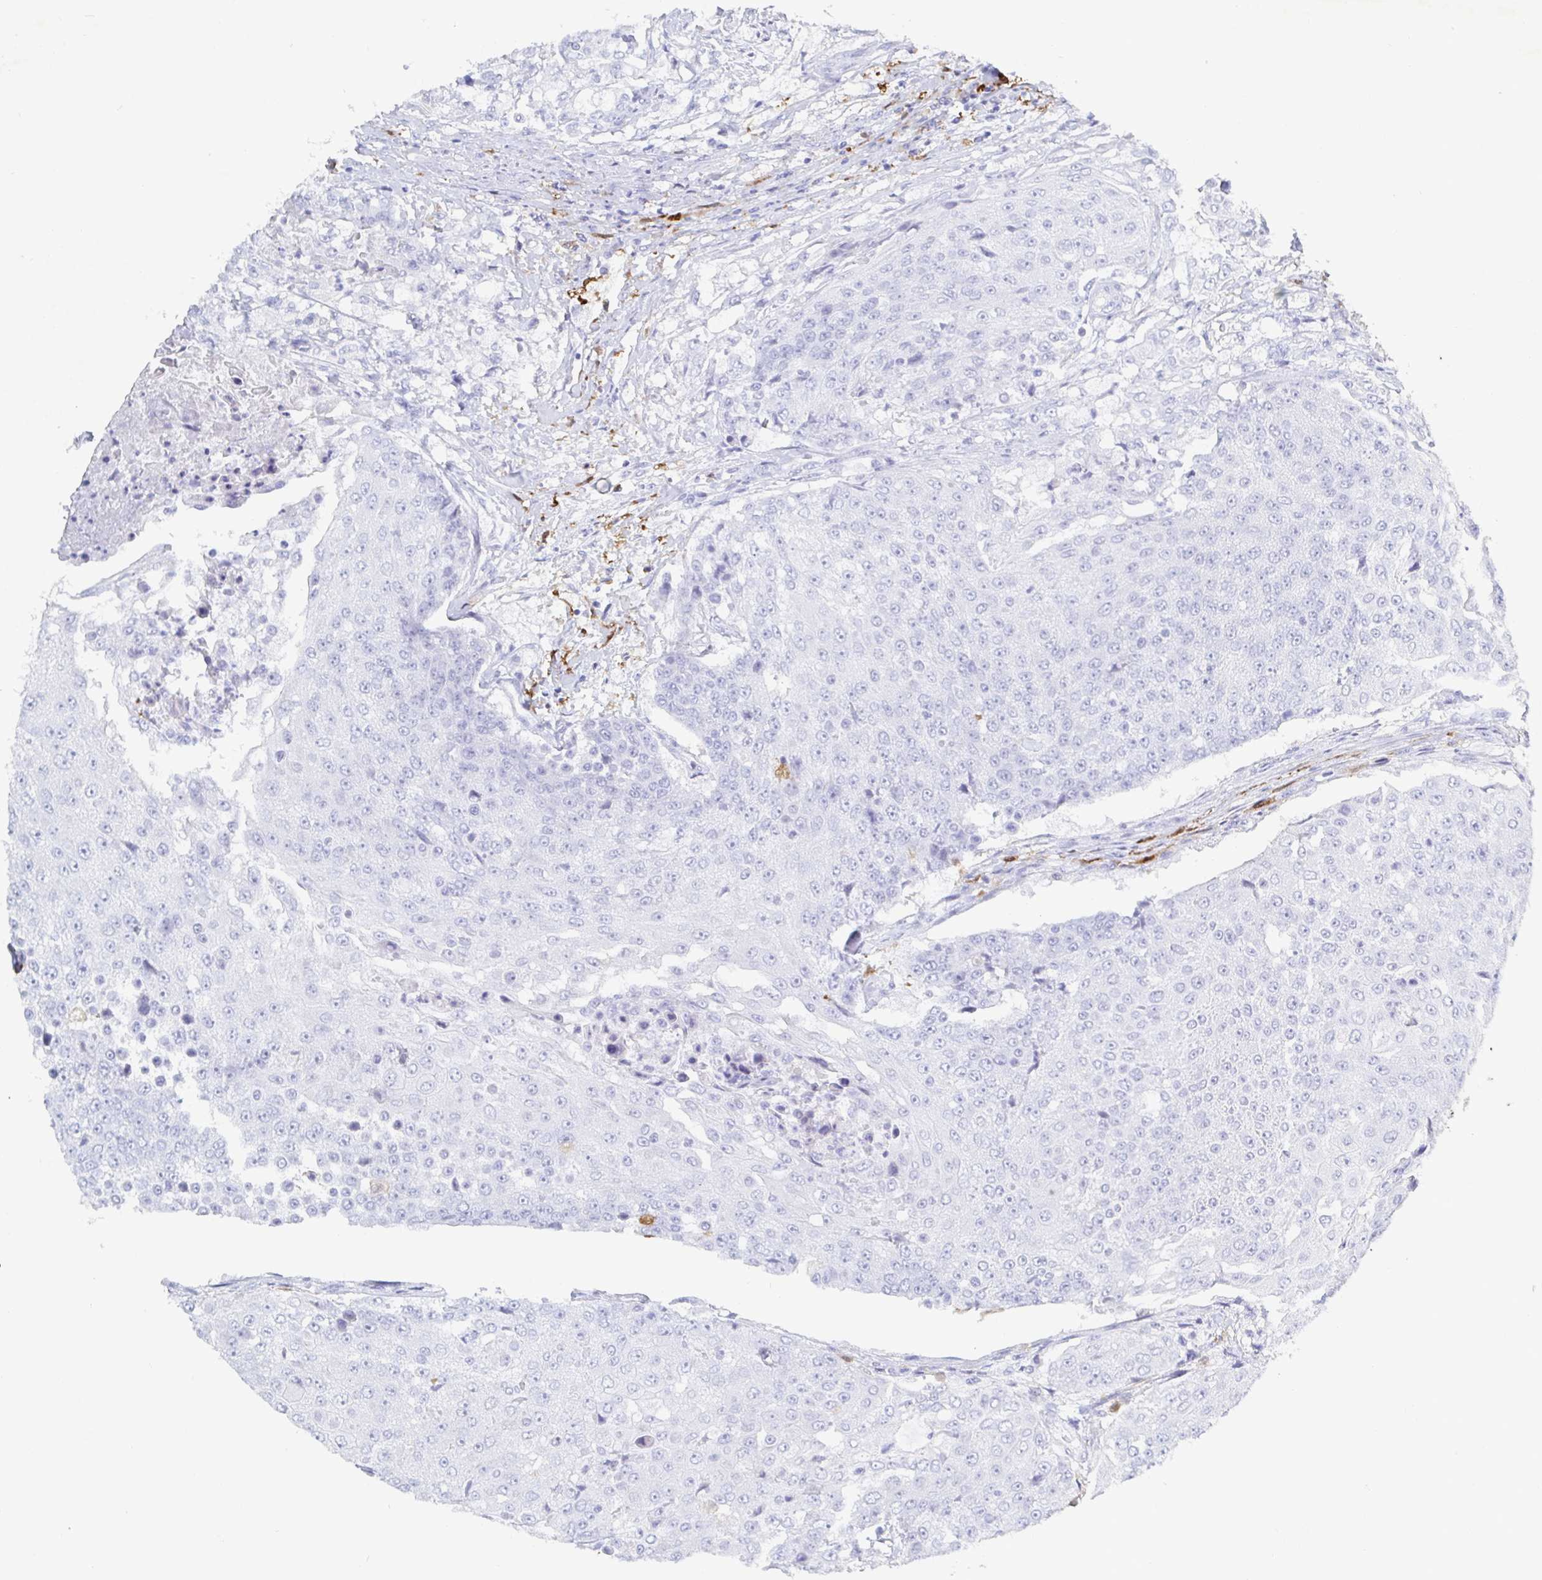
{"staining": {"intensity": "negative", "quantity": "none", "location": "none"}, "tissue": "urothelial cancer", "cell_type": "Tumor cells", "image_type": "cancer", "snomed": [{"axis": "morphology", "description": "Urothelial carcinoma, High grade"}, {"axis": "topography", "description": "Urinary bladder"}], "caption": "This is a image of immunohistochemistry (IHC) staining of high-grade urothelial carcinoma, which shows no staining in tumor cells.", "gene": "OR2A4", "patient": {"sex": "female", "age": 63}}